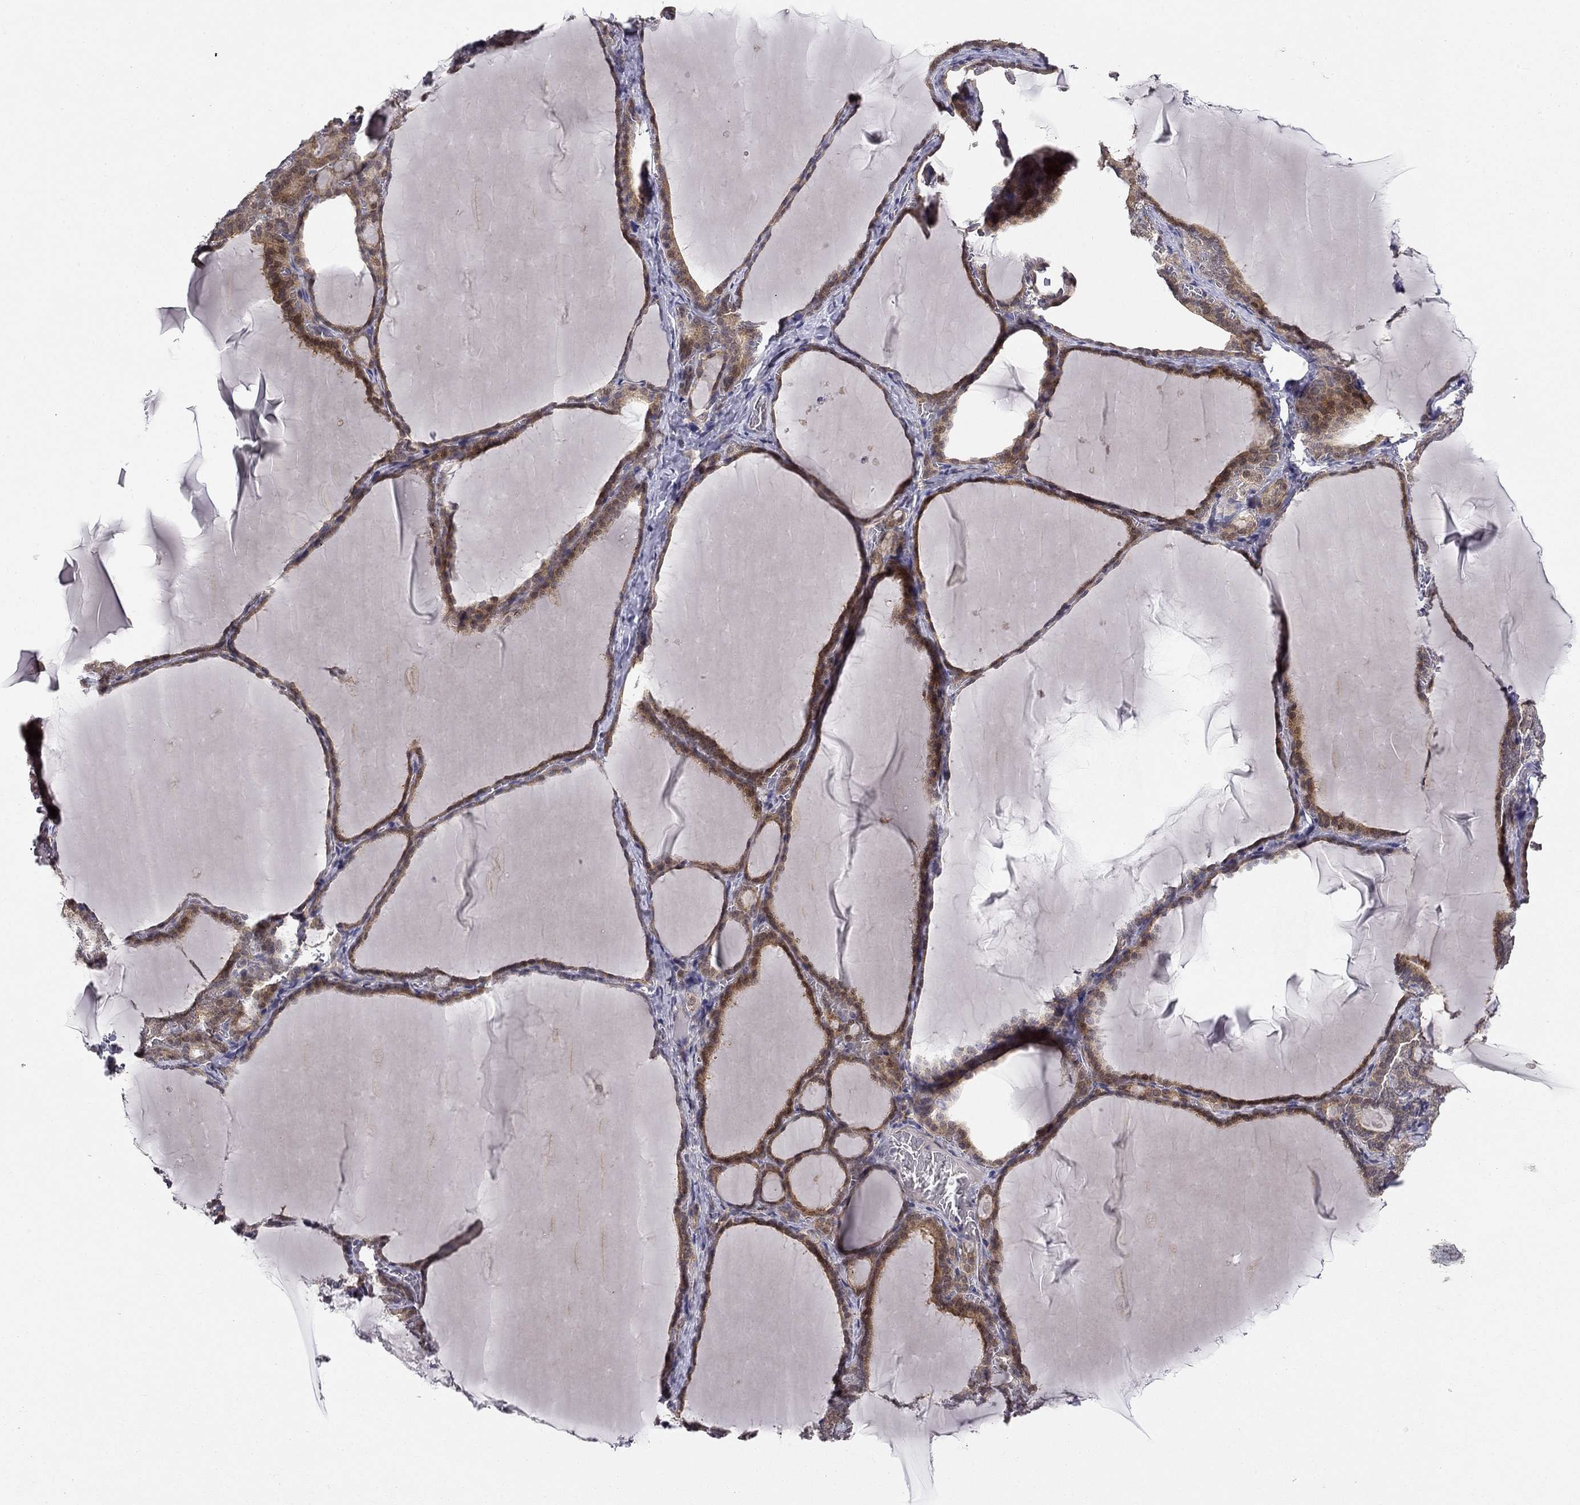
{"staining": {"intensity": "moderate", "quantity": ">75%", "location": "cytoplasmic/membranous"}, "tissue": "thyroid gland", "cell_type": "Glandular cells", "image_type": "normal", "snomed": [{"axis": "morphology", "description": "Normal tissue, NOS"}, {"axis": "morphology", "description": "Hyperplasia, NOS"}, {"axis": "topography", "description": "Thyroid gland"}], "caption": "A medium amount of moderate cytoplasmic/membranous staining is identified in about >75% of glandular cells in benign thyroid gland.", "gene": "STXBP6", "patient": {"sex": "female", "age": 27}}